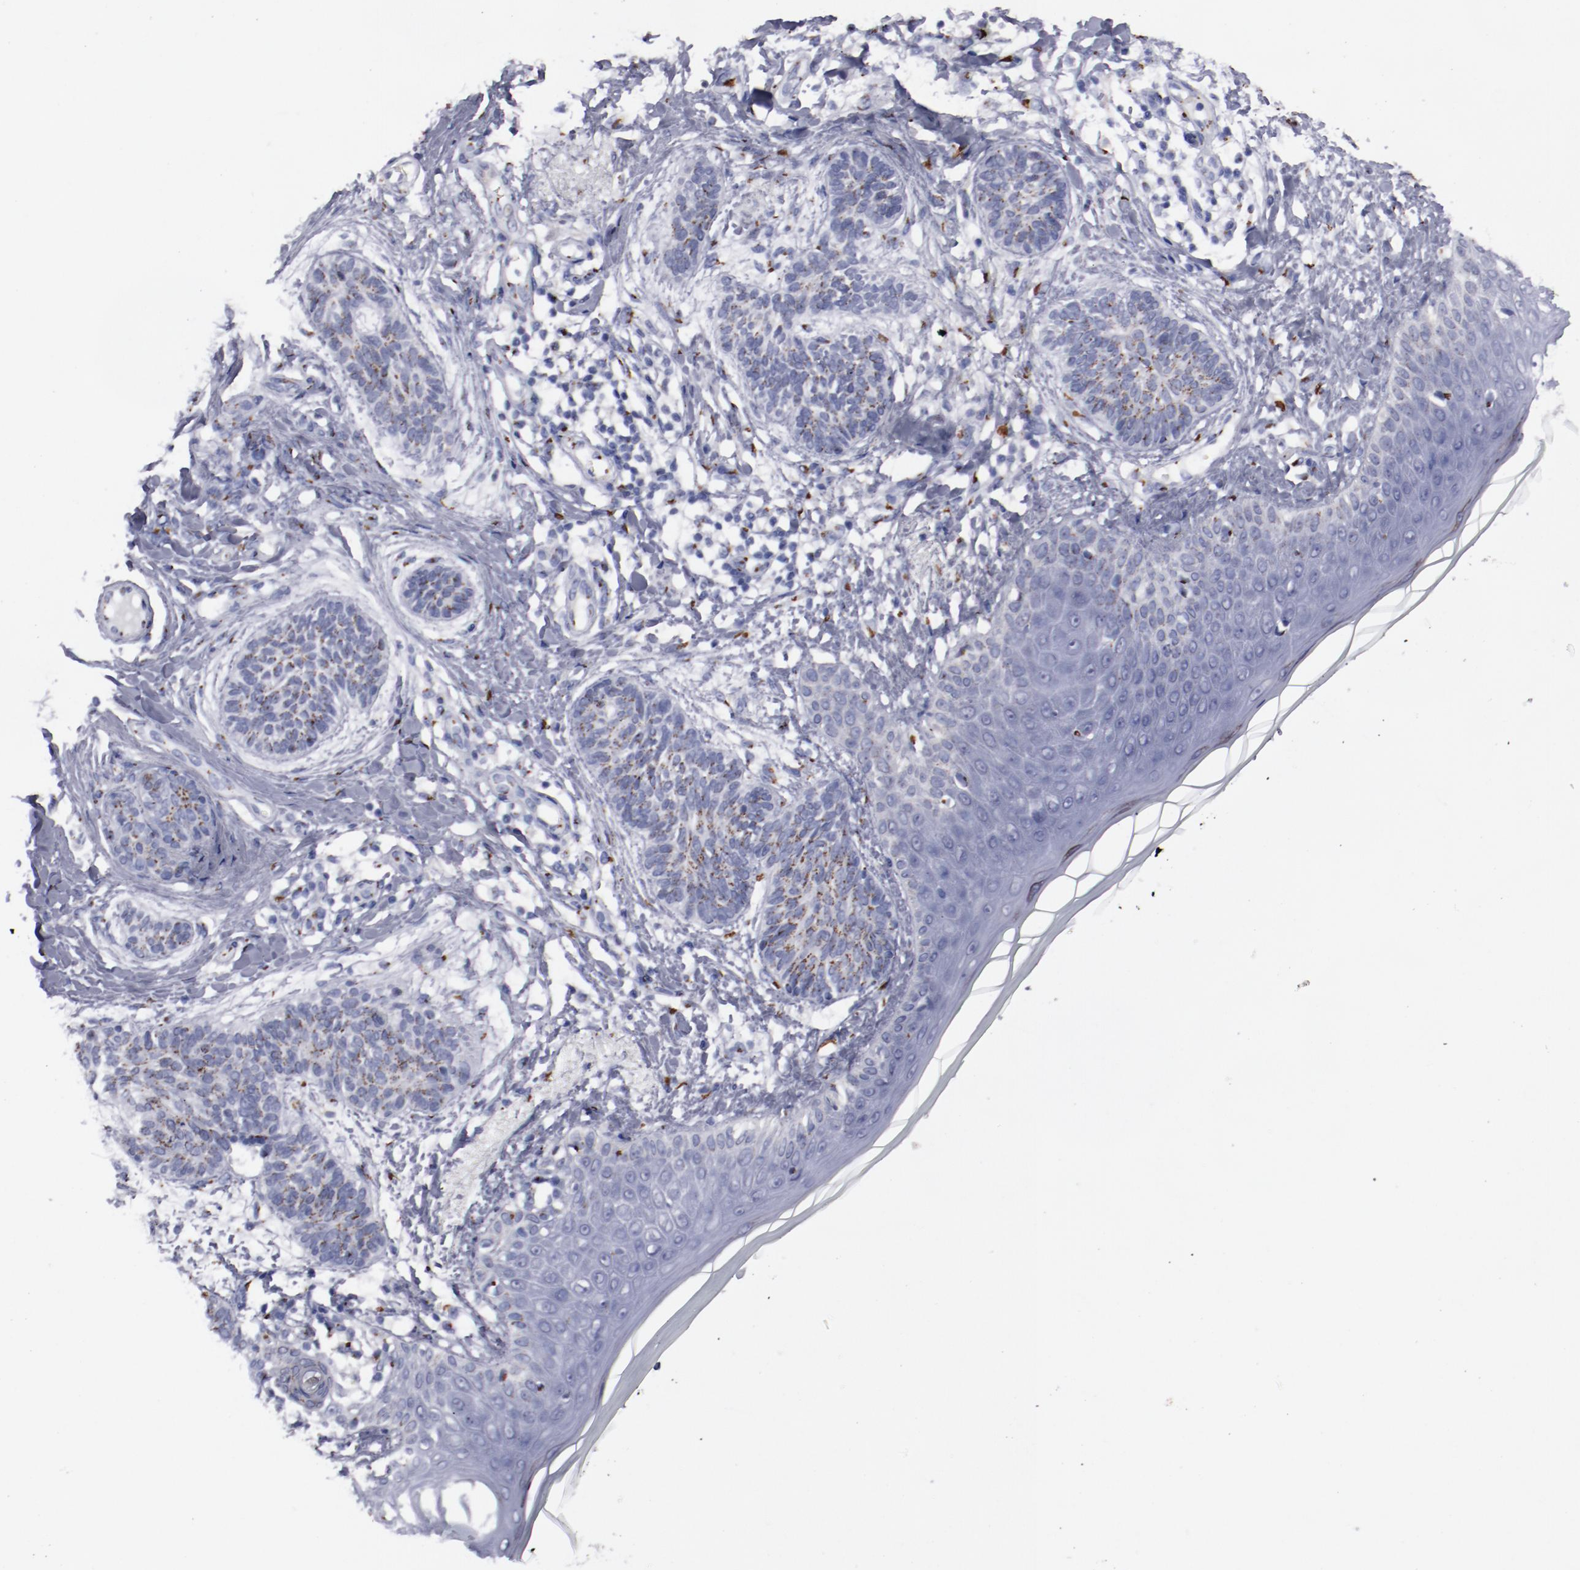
{"staining": {"intensity": "strong", "quantity": "25%-75%", "location": "cytoplasmic/membranous"}, "tissue": "skin cancer", "cell_type": "Tumor cells", "image_type": "cancer", "snomed": [{"axis": "morphology", "description": "Normal tissue, NOS"}, {"axis": "morphology", "description": "Basal cell carcinoma"}, {"axis": "topography", "description": "Skin"}], "caption": "This is a micrograph of immunohistochemistry (IHC) staining of skin basal cell carcinoma, which shows strong expression in the cytoplasmic/membranous of tumor cells.", "gene": "GOLIM4", "patient": {"sex": "male", "age": 63}}